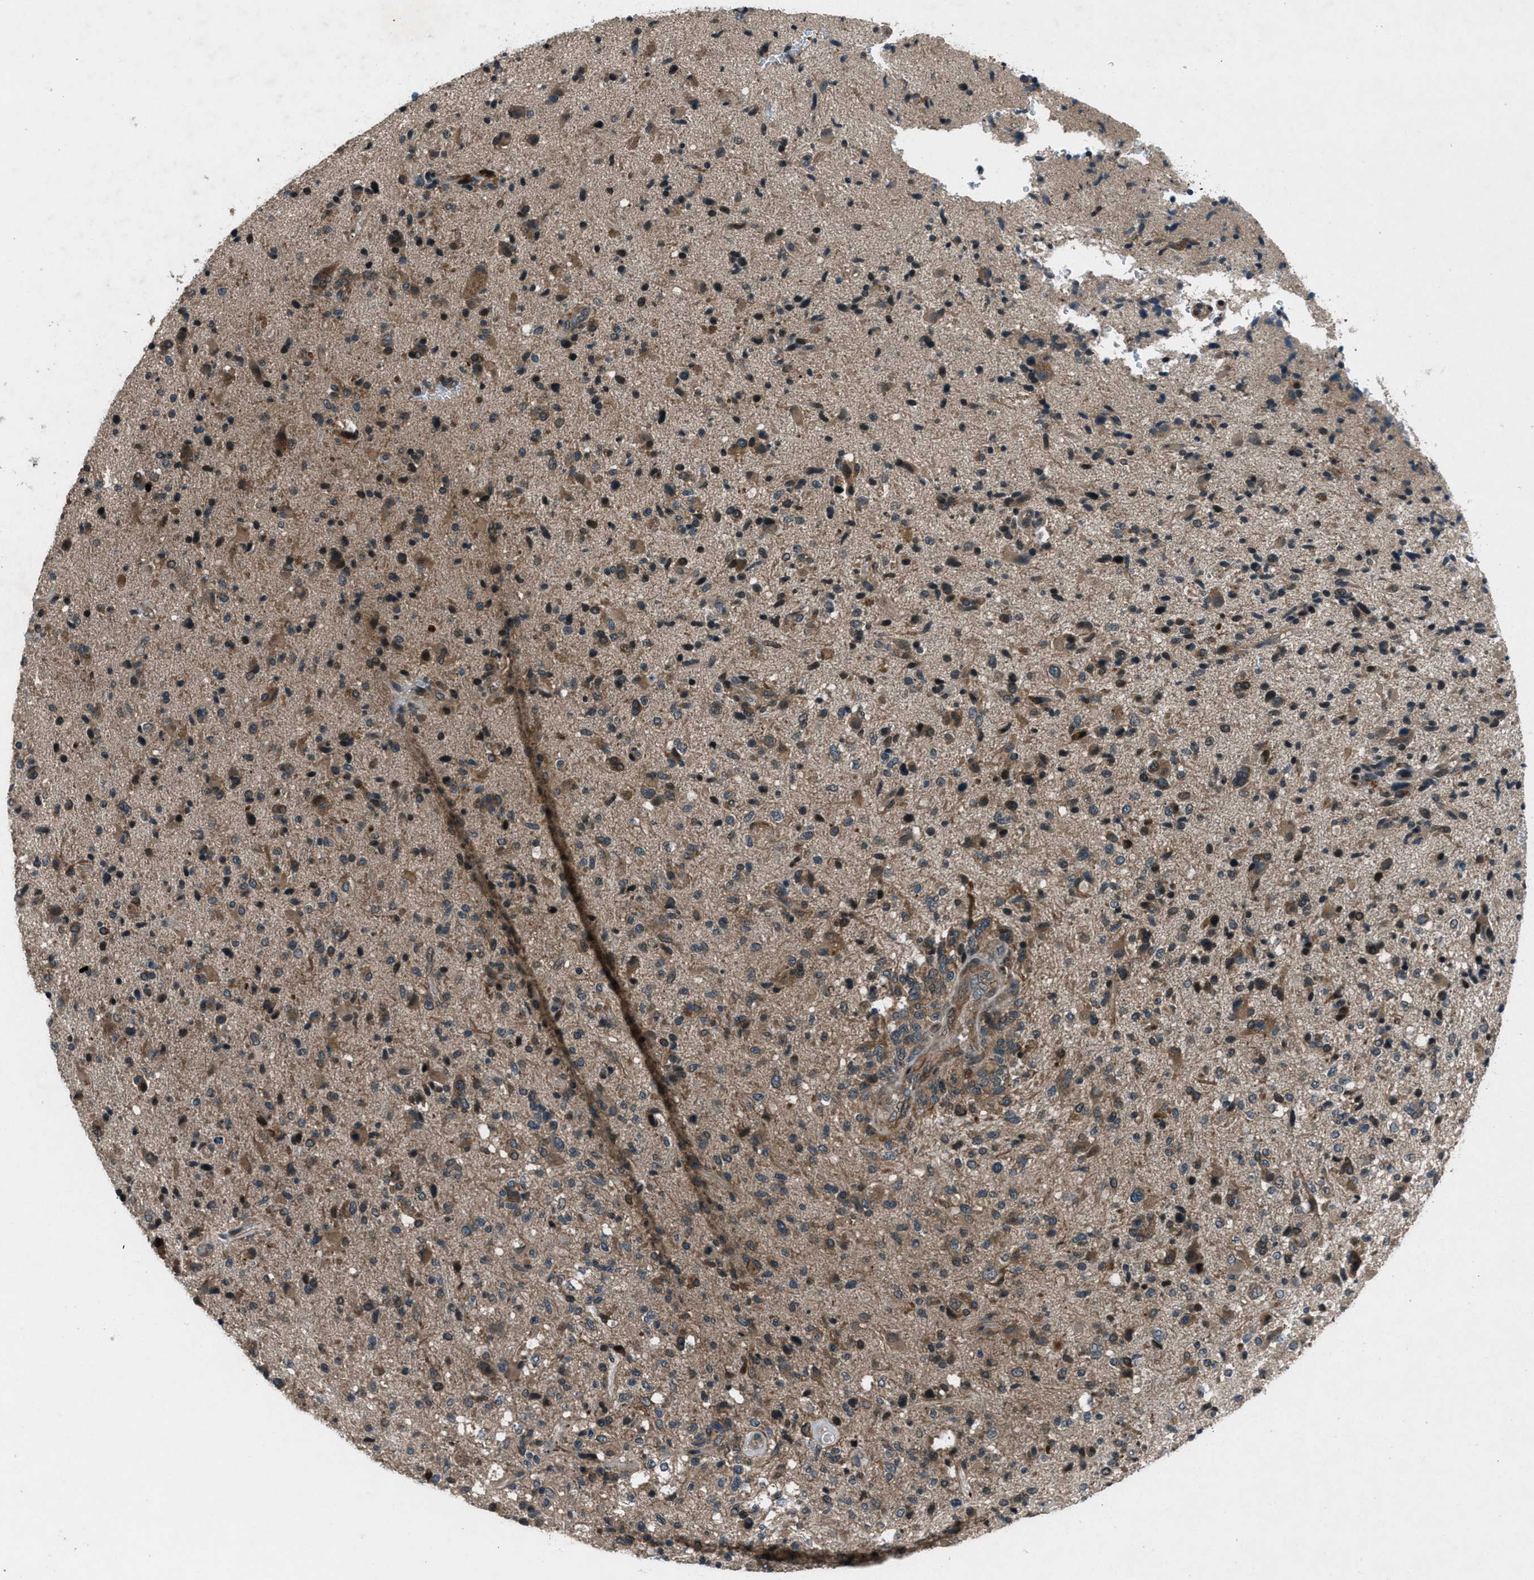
{"staining": {"intensity": "moderate", "quantity": ">75%", "location": "cytoplasmic/membranous,nuclear"}, "tissue": "glioma", "cell_type": "Tumor cells", "image_type": "cancer", "snomed": [{"axis": "morphology", "description": "Glioma, malignant, High grade"}, {"axis": "topography", "description": "Brain"}], "caption": "Glioma stained with a brown dye displays moderate cytoplasmic/membranous and nuclear positive staining in about >75% of tumor cells.", "gene": "EPSTI1", "patient": {"sex": "male", "age": 72}}